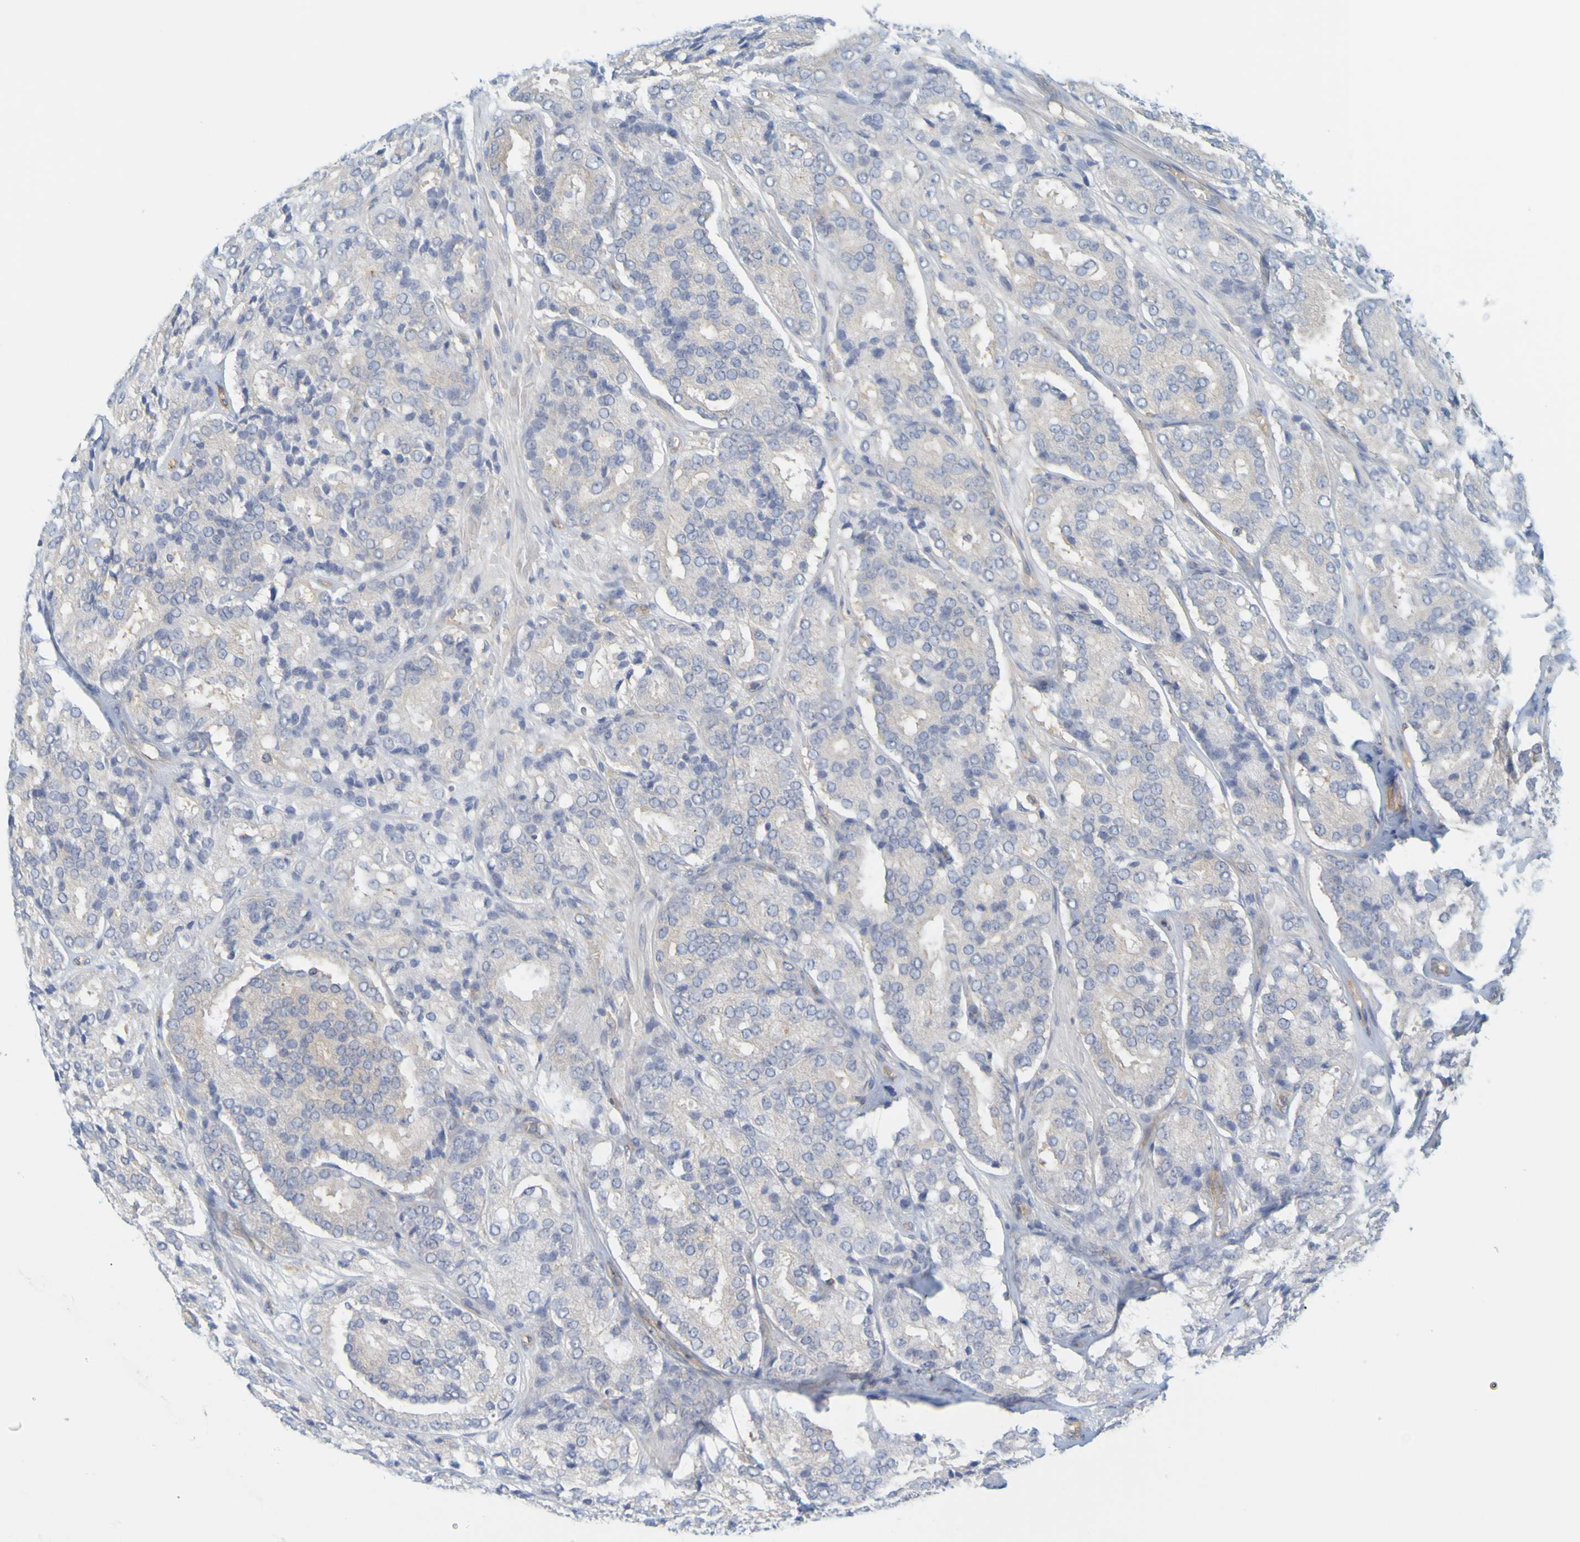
{"staining": {"intensity": "negative", "quantity": "none", "location": "none"}, "tissue": "prostate cancer", "cell_type": "Tumor cells", "image_type": "cancer", "snomed": [{"axis": "morphology", "description": "Adenocarcinoma, High grade"}, {"axis": "topography", "description": "Prostate"}], "caption": "Immunohistochemical staining of human adenocarcinoma (high-grade) (prostate) reveals no significant staining in tumor cells.", "gene": "APPL1", "patient": {"sex": "male", "age": 65}}